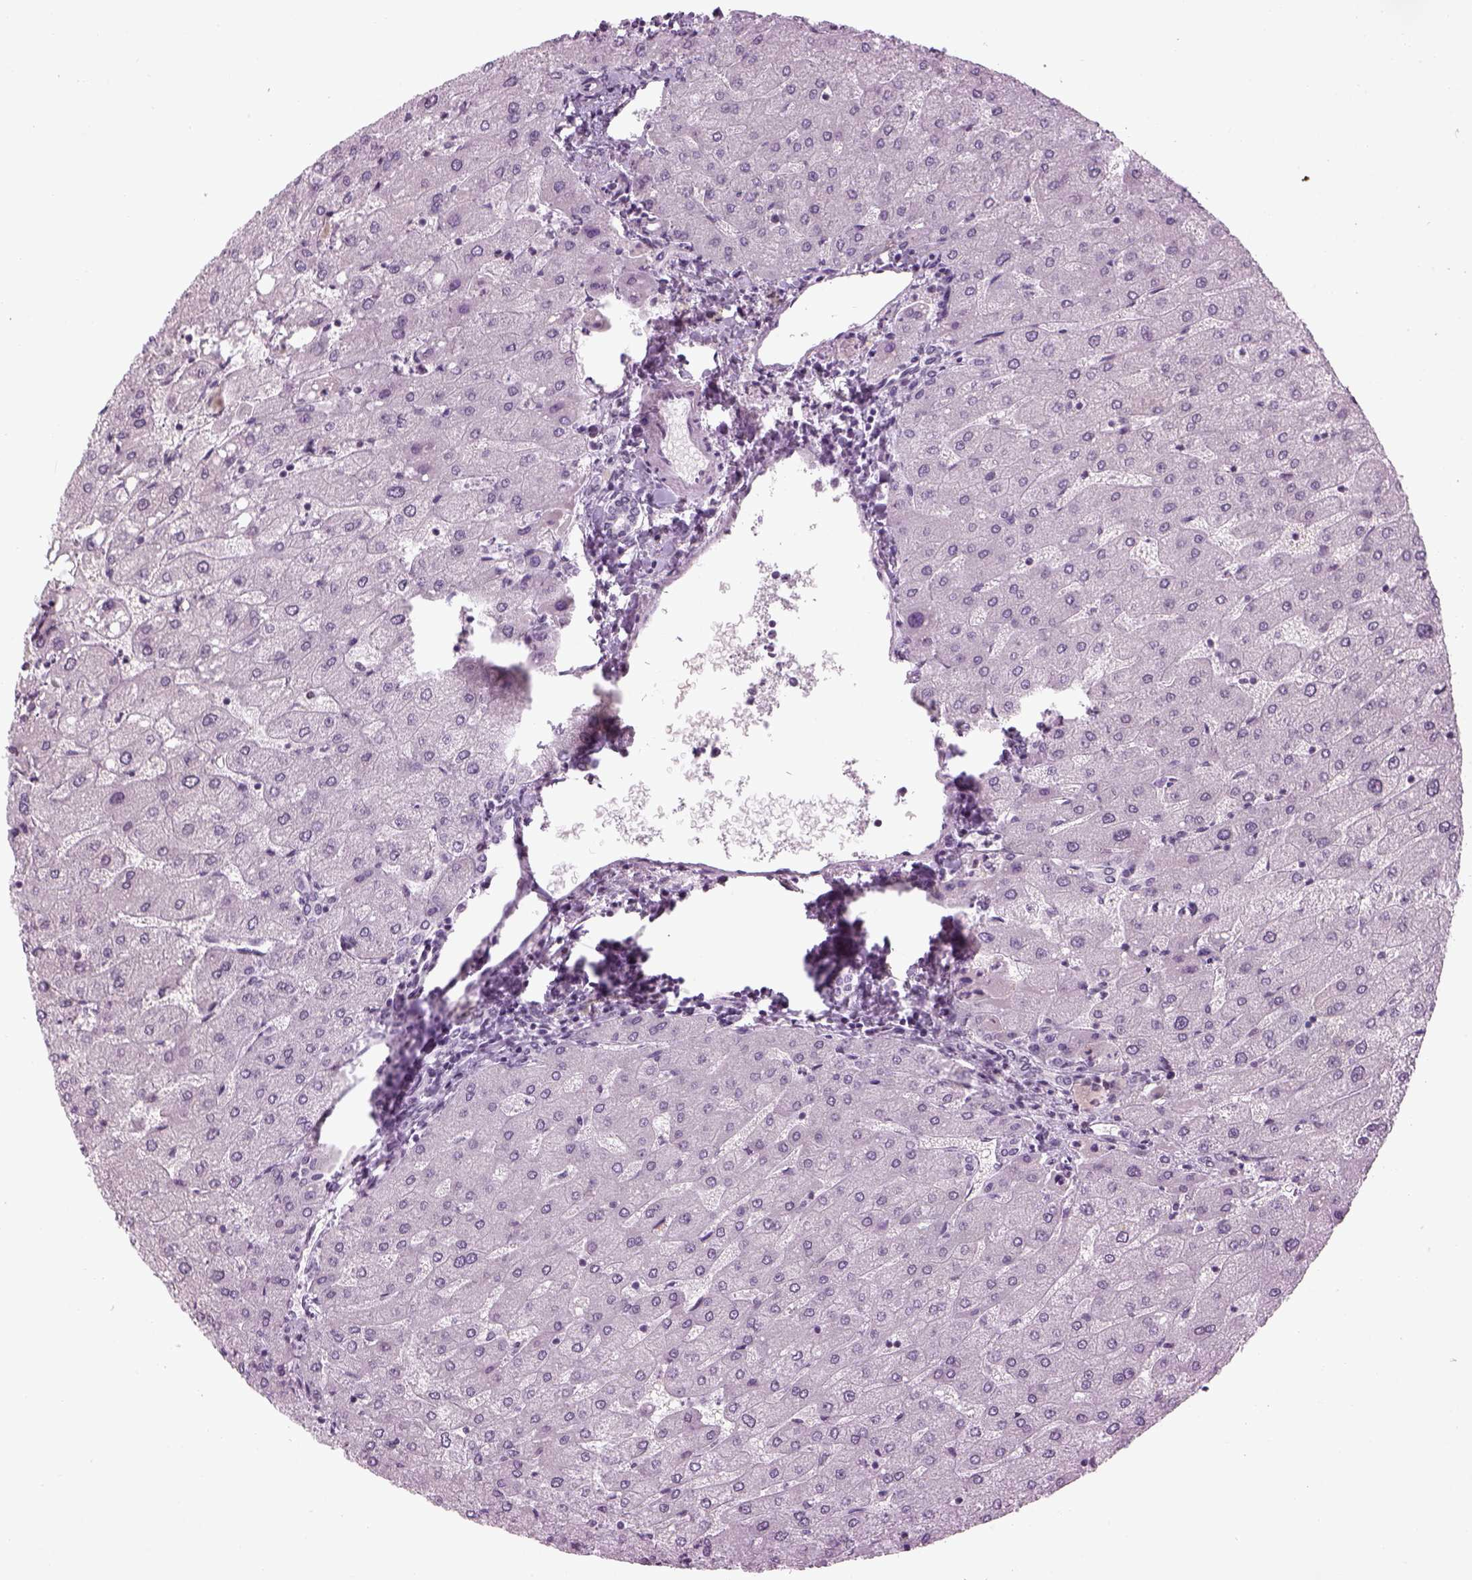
{"staining": {"intensity": "negative", "quantity": "none", "location": "none"}, "tissue": "liver", "cell_type": "Cholangiocytes", "image_type": "normal", "snomed": [{"axis": "morphology", "description": "Normal tissue, NOS"}, {"axis": "topography", "description": "Liver"}], "caption": "The histopathology image exhibits no staining of cholangiocytes in normal liver. The staining was performed using DAB (3,3'-diaminobenzidine) to visualize the protein expression in brown, while the nuclei were stained in blue with hematoxylin (Magnification: 20x).", "gene": "KCNG2", "patient": {"sex": "male", "age": 67}}